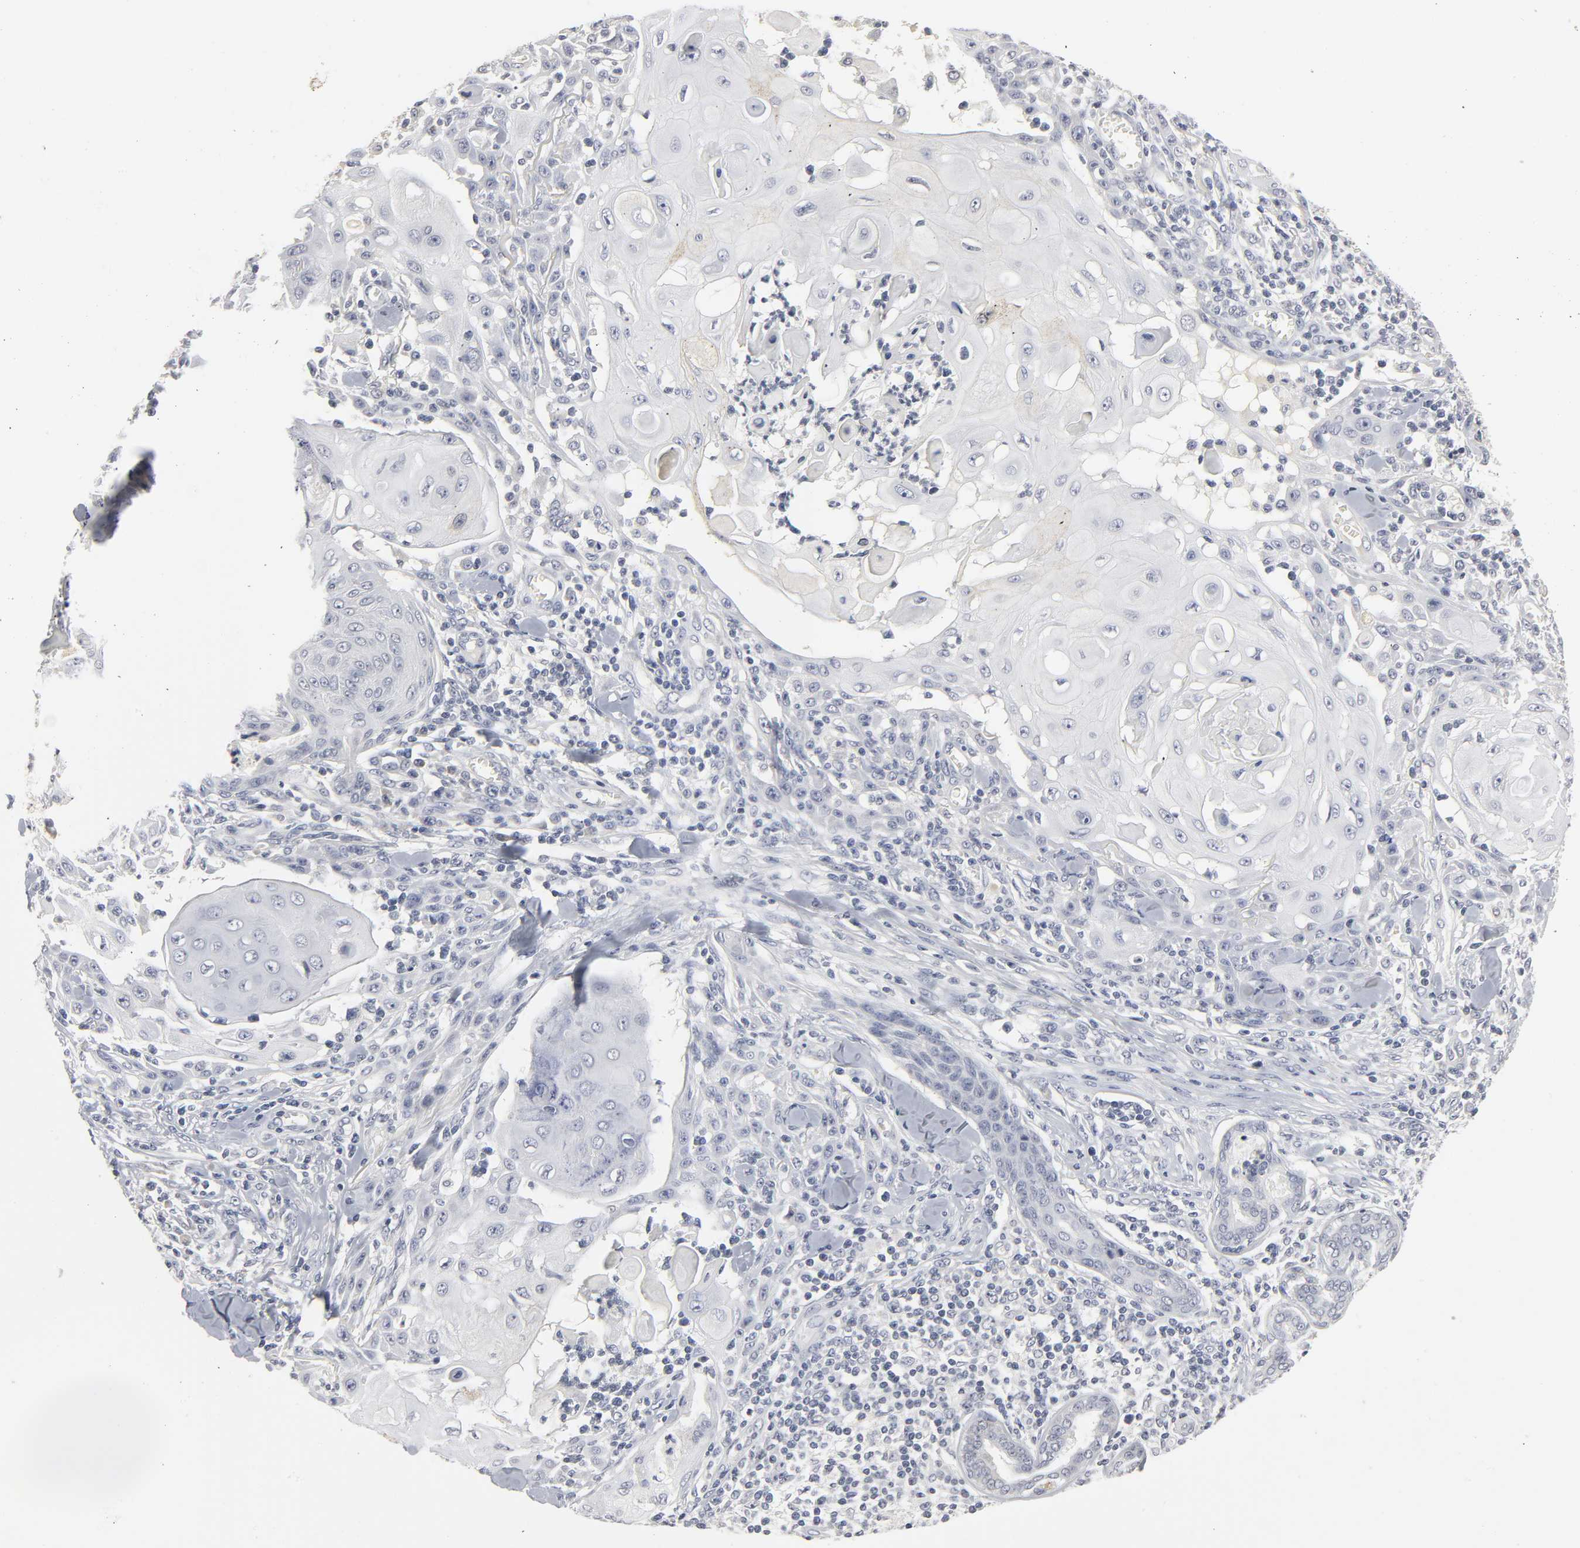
{"staining": {"intensity": "negative", "quantity": "none", "location": "none"}, "tissue": "skin cancer", "cell_type": "Tumor cells", "image_type": "cancer", "snomed": [{"axis": "morphology", "description": "Squamous cell carcinoma, NOS"}, {"axis": "topography", "description": "Skin"}], "caption": "Immunohistochemistry (IHC) of skin cancer shows no staining in tumor cells.", "gene": "TCAP", "patient": {"sex": "male", "age": 24}}